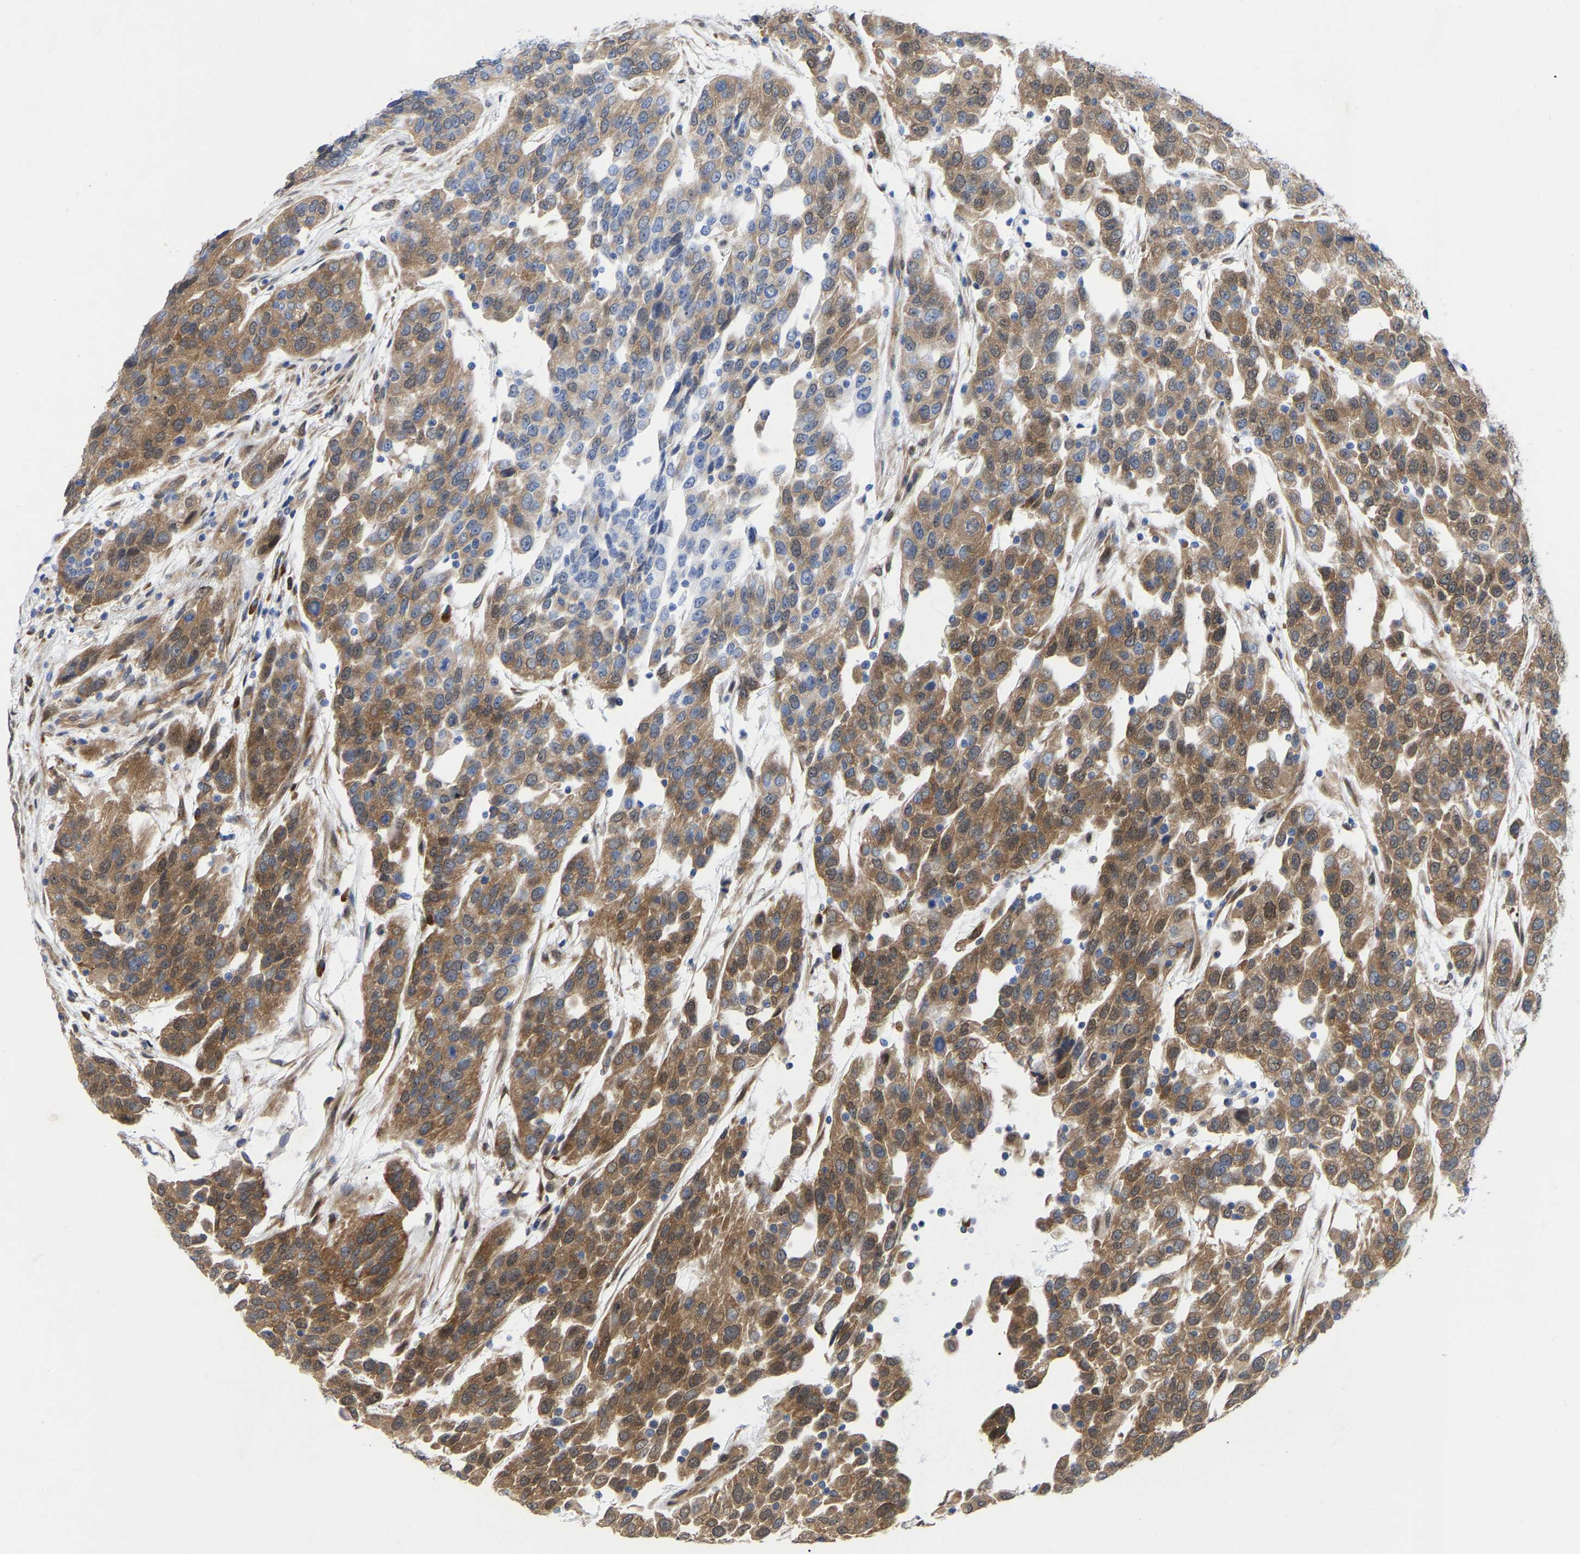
{"staining": {"intensity": "strong", "quantity": ">75%", "location": "cytoplasmic/membranous"}, "tissue": "urothelial cancer", "cell_type": "Tumor cells", "image_type": "cancer", "snomed": [{"axis": "morphology", "description": "Urothelial carcinoma, High grade"}, {"axis": "topography", "description": "Urinary bladder"}], "caption": "A brown stain highlights strong cytoplasmic/membranous staining of a protein in urothelial carcinoma (high-grade) tumor cells. The protein is stained brown, and the nuclei are stained in blue (DAB (3,3'-diaminobenzidine) IHC with brightfield microscopy, high magnification).", "gene": "UBE4B", "patient": {"sex": "female", "age": 80}}